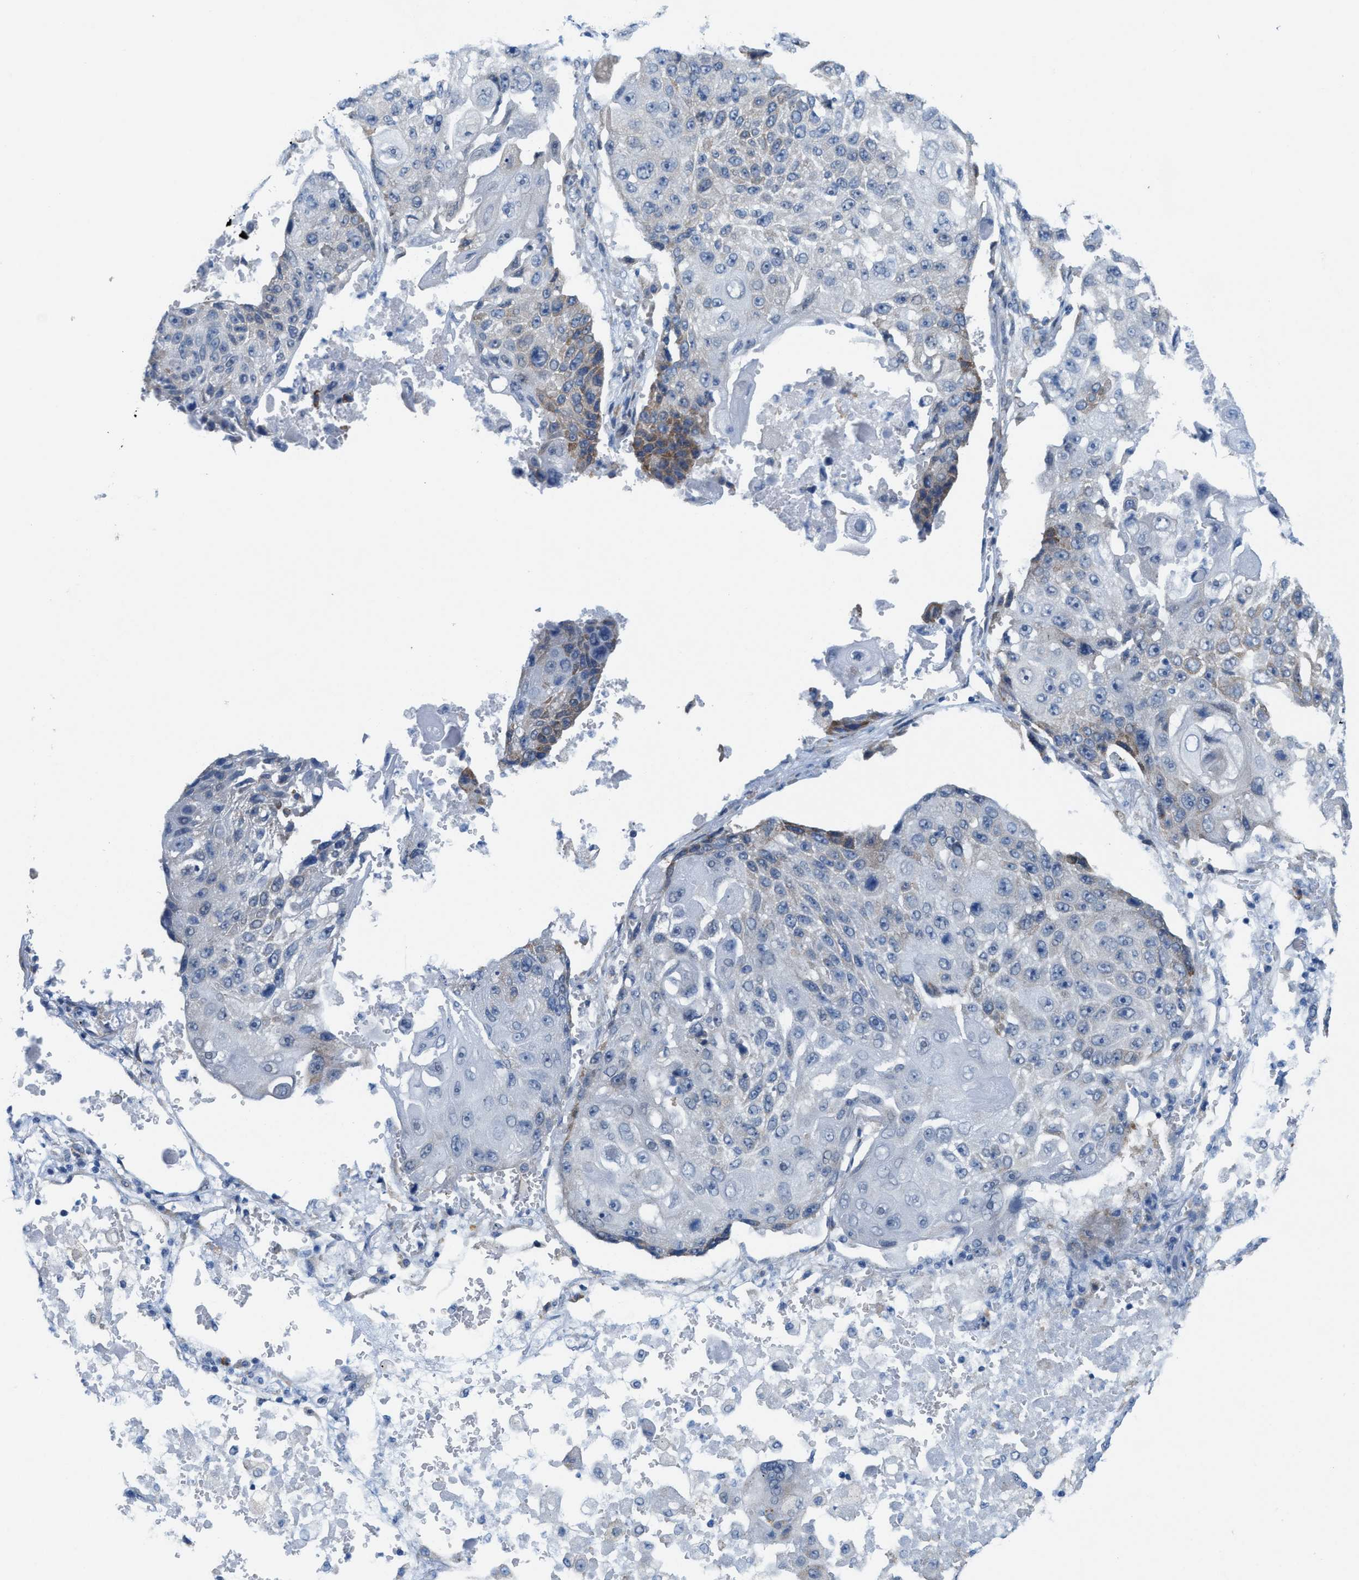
{"staining": {"intensity": "moderate", "quantity": "<25%", "location": "cytoplasmic/membranous"}, "tissue": "lung cancer", "cell_type": "Tumor cells", "image_type": "cancer", "snomed": [{"axis": "morphology", "description": "Squamous cell carcinoma, NOS"}, {"axis": "topography", "description": "Lung"}], "caption": "There is low levels of moderate cytoplasmic/membranous expression in tumor cells of lung squamous cell carcinoma, as demonstrated by immunohistochemical staining (brown color).", "gene": "KIFC3", "patient": {"sex": "male", "age": 61}}